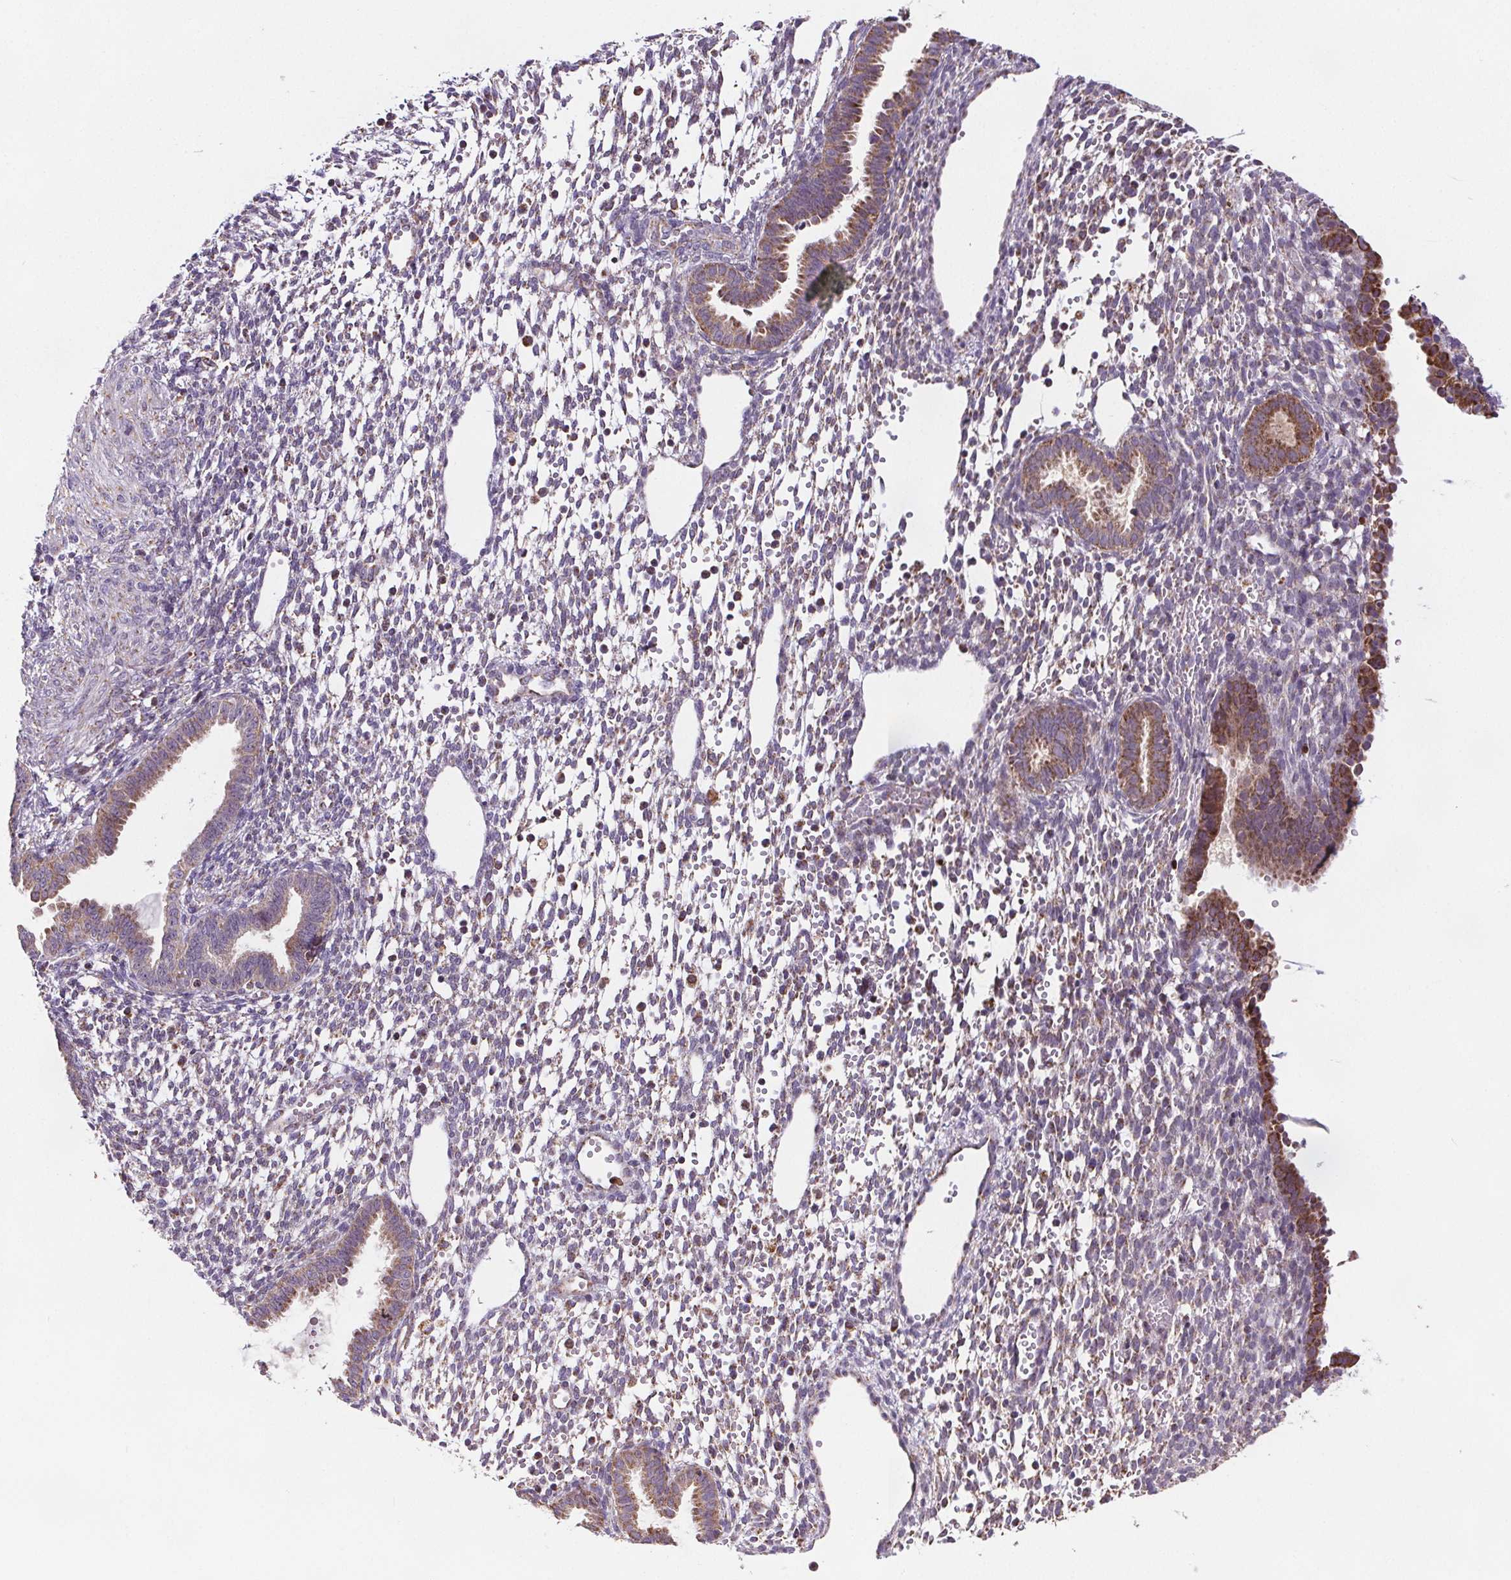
{"staining": {"intensity": "weak", "quantity": "25%-75%", "location": "cytoplasmic/membranous"}, "tissue": "endometrium", "cell_type": "Cells in endometrial stroma", "image_type": "normal", "snomed": [{"axis": "morphology", "description": "Normal tissue, NOS"}, {"axis": "topography", "description": "Endometrium"}], "caption": "Immunohistochemistry (DAB) staining of normal human endometrium reveals weak cytoplasmic/membranous protein staining in approximately 25%-75% of cells in endometrial stroma. (DAB IHC with brightfield microscopy, high magnification).", "gene": "SUCLA2", "patient": {"sex": "female", "age": 36}}